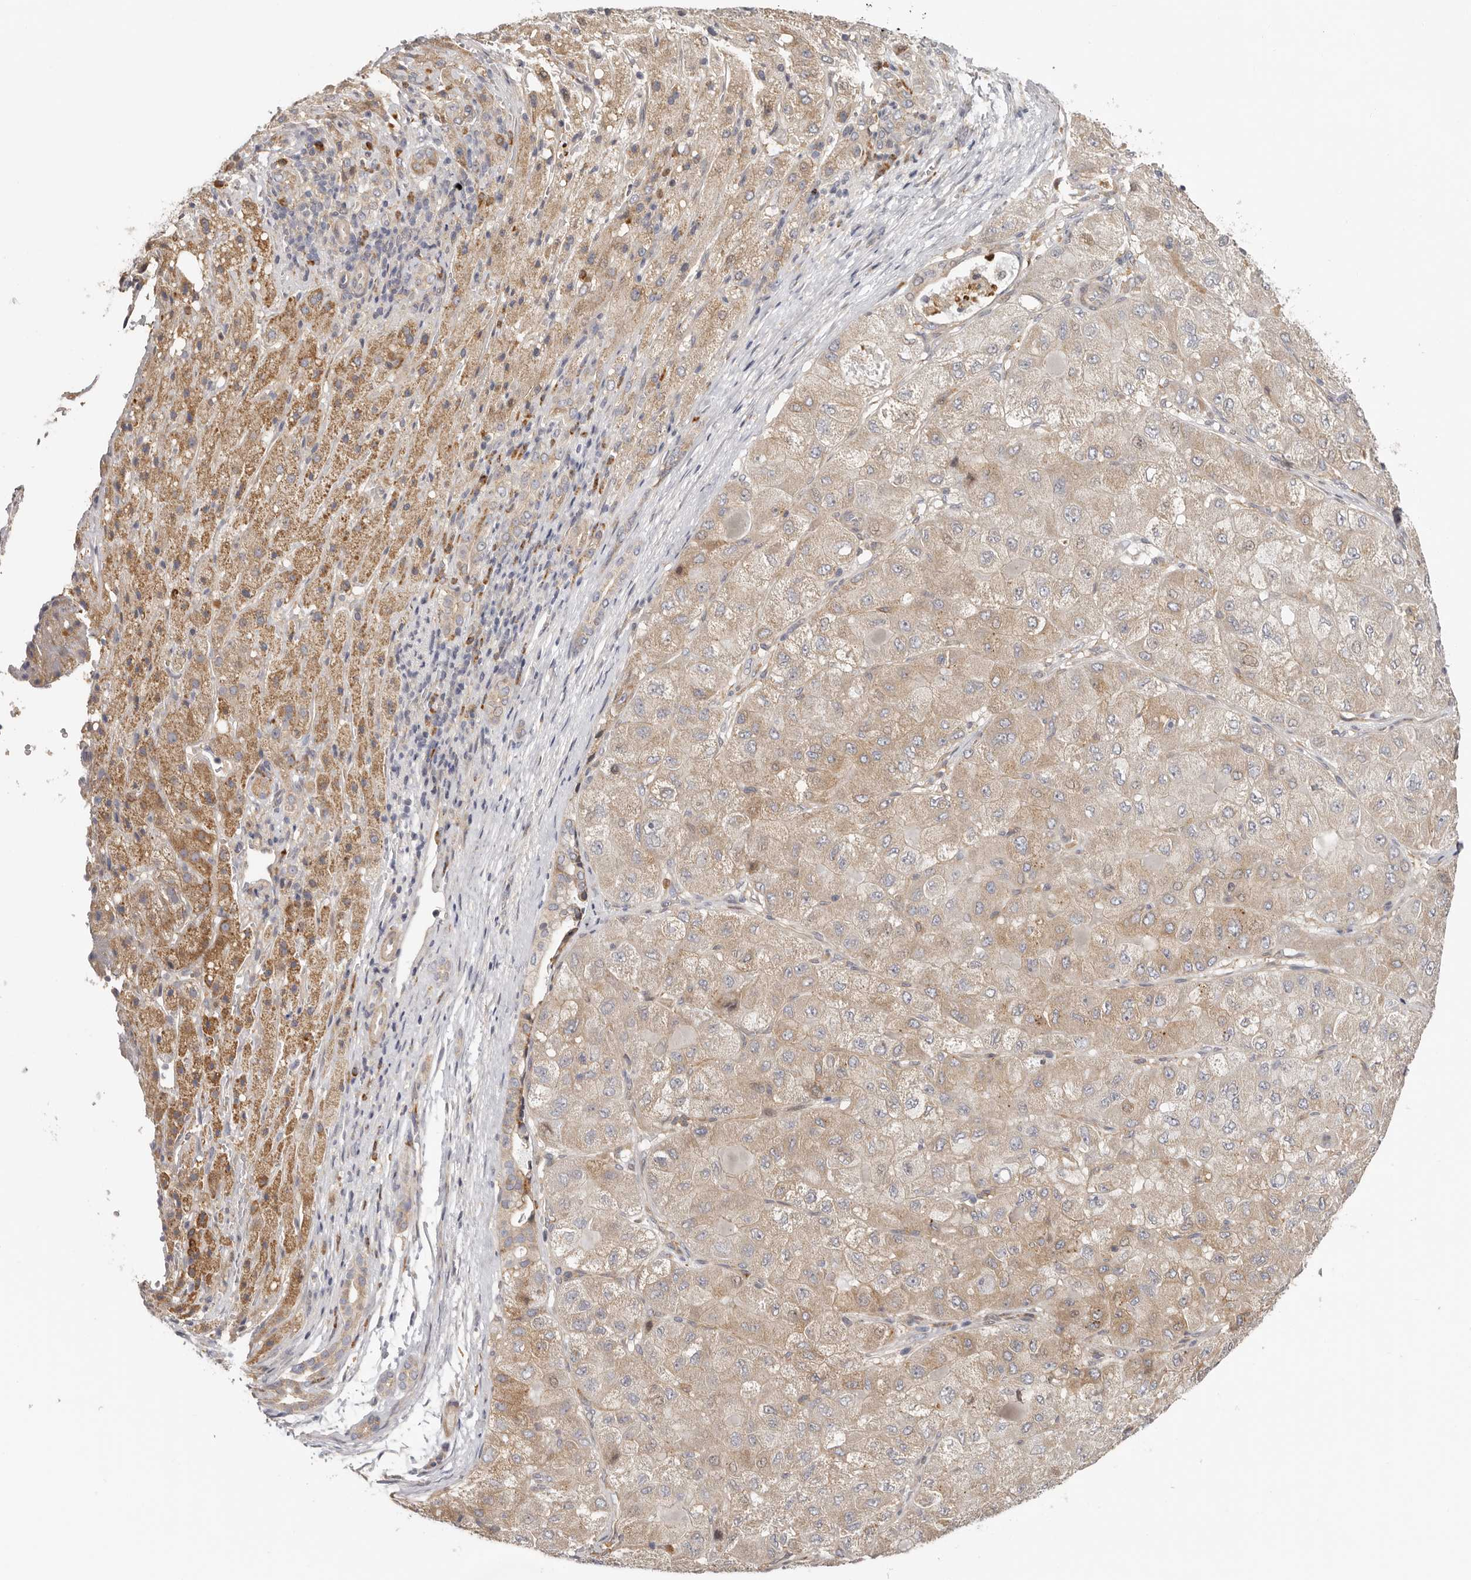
{"staining": {"intensity": "weak", "quantity": "25%-75%", "location": "cytoplasmic/membranous"}, "tissue": "liver cancer", "cell_type": "Tumor cells", "image_type": "cancer", "snomed": [{"axis": "morphology", "description": "Carcinoma, Hepatocellular, NOS"}, {"axis": "topography", "description": "Liver"}], "caption": "Immunohistochemical staining of human liver hepatocellular carcinoma displays low levels of weak cytoplasmic/membranous protein expression in approximately 25%-75% of tumor cells.", "gene": "MSRB2", "patient": {"sex": "male", "age": 80}}